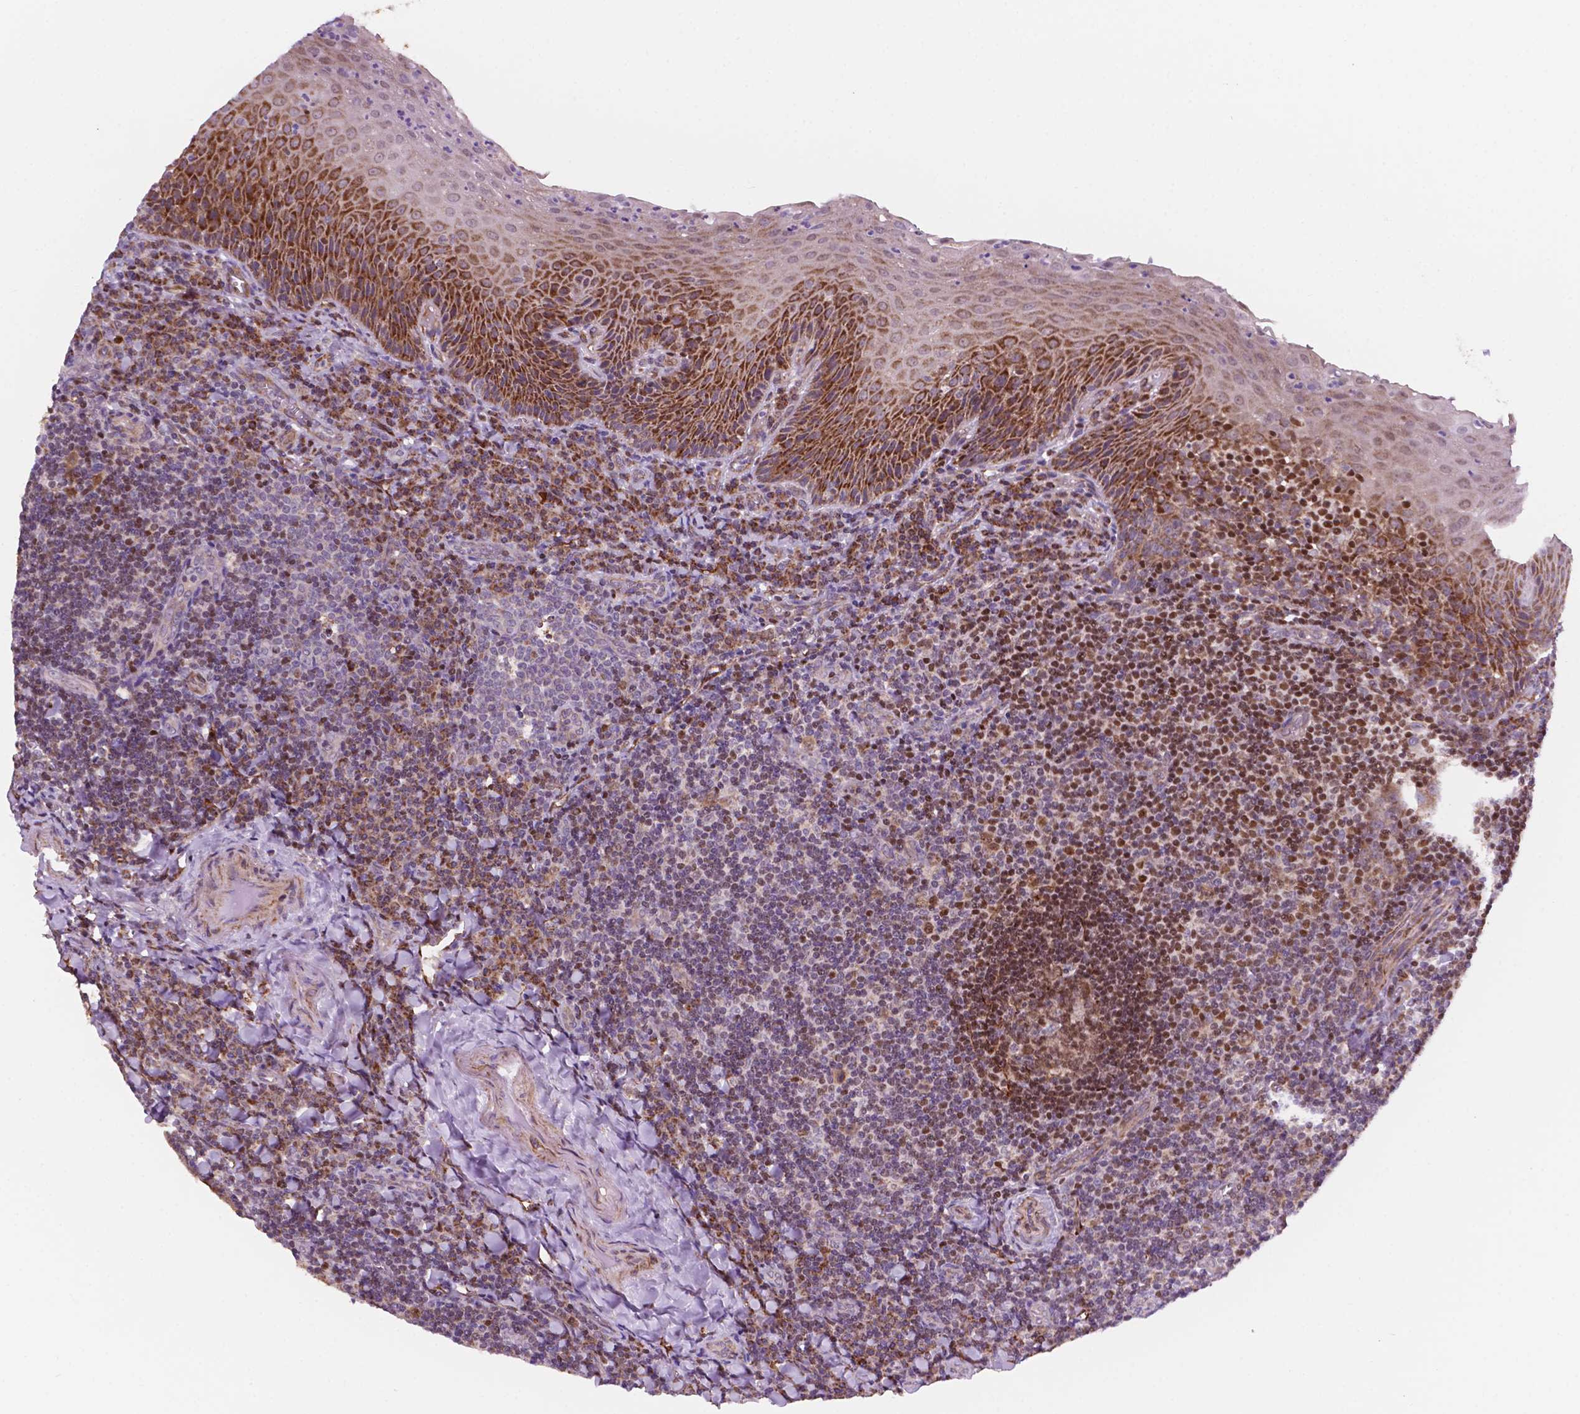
{"staining": {"intensity": "strong", "quantity": ">75%", "location": "cytoplasmic/membranous"}, "tissue": "tonsil", "cell_type": "Germinal center cells", "image_type": "normal", "snomed": [{"axis": "morphology", "description": "Normal tissue, NOS"}, {"axis": "morphology", "description": "Inflammation, NOS"}, {"axis": "topography", "description": "Tonsil"}], "caption": "A brown stain shows strong cytoplasmic/membranous expression of a protein in germinal center cells of unremarkable tonsil. (IHC, brightfield microscopy, high magnification).", "gene": "GEMIN4", "patient": {"sex": "female", "age": 31}}